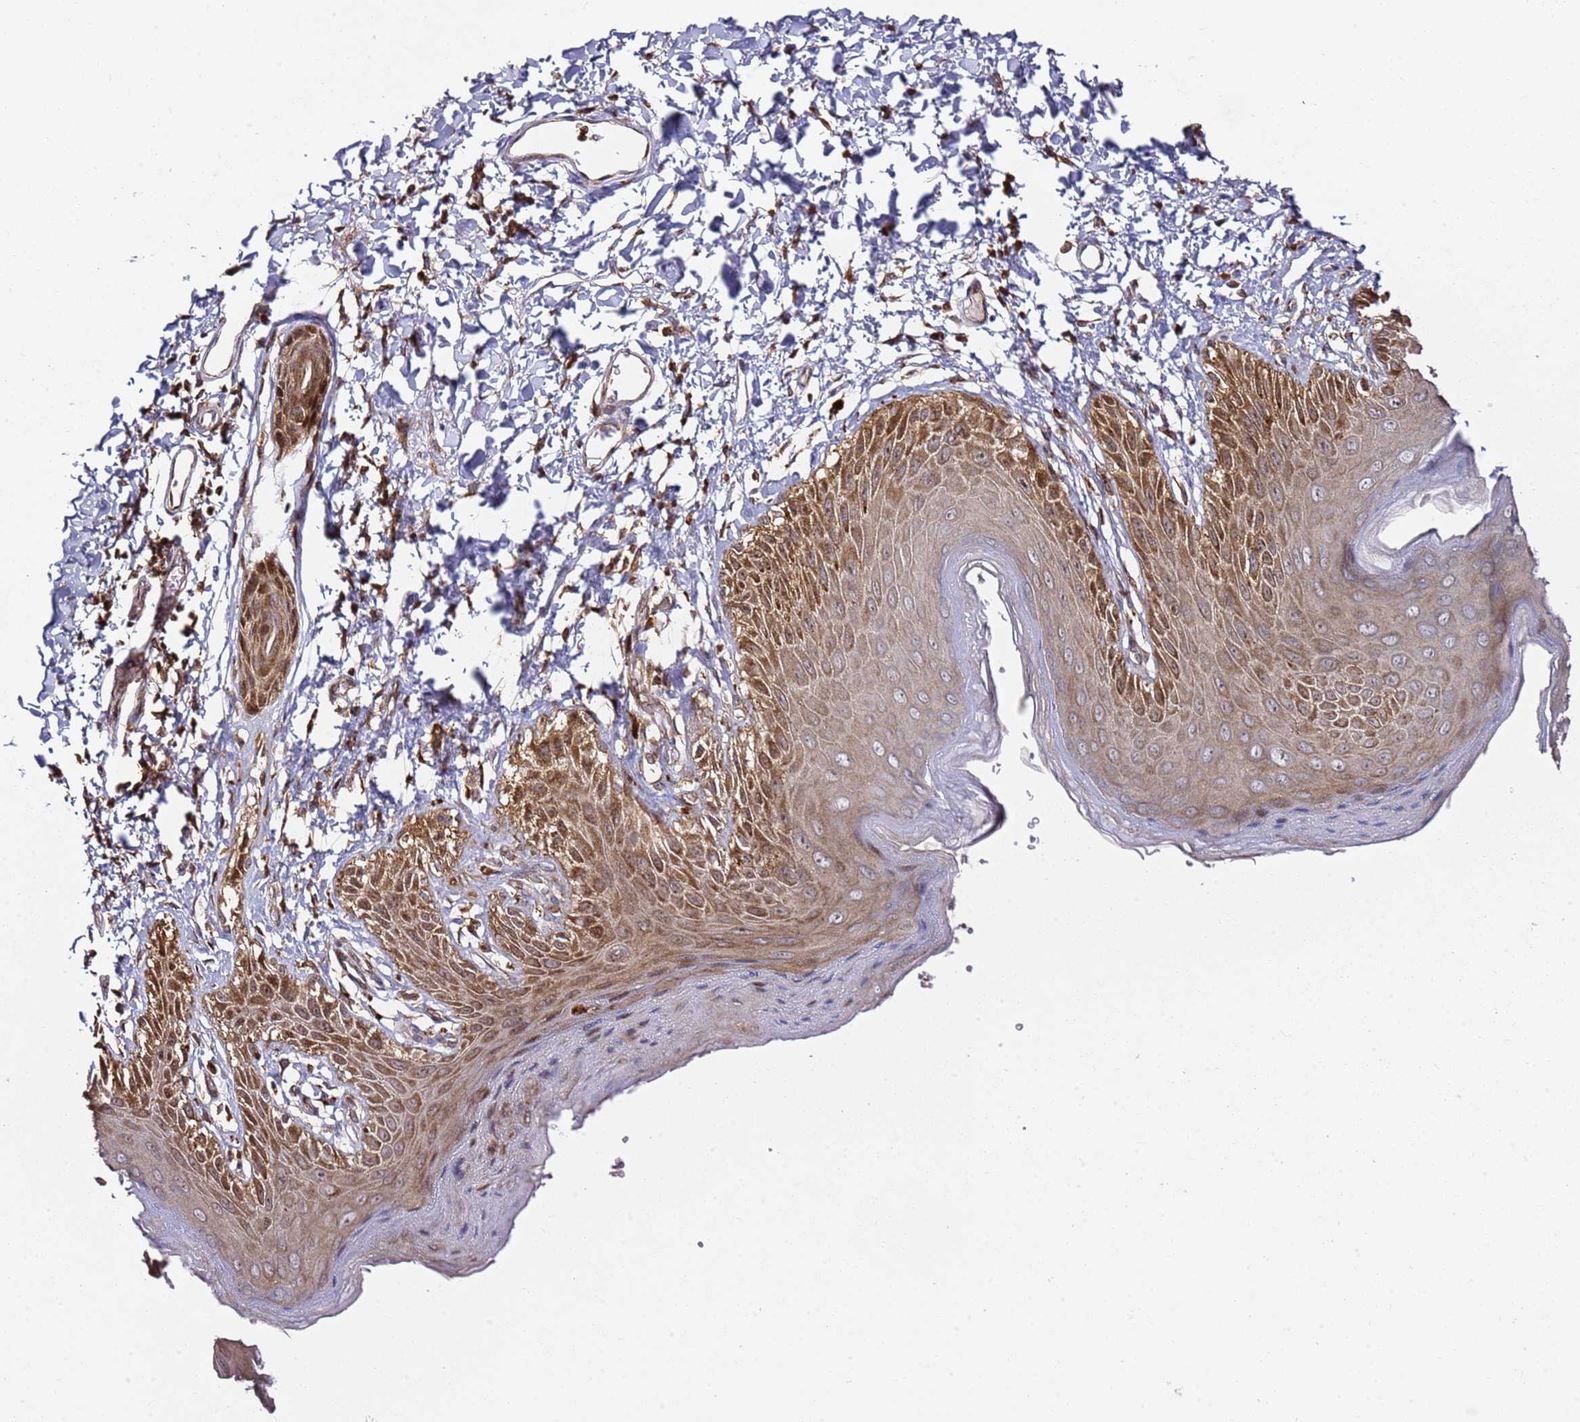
{"staining": {"intensity": "moderate", "quantity": "25%-75%", "location": "cytoplasmic/membranous,nuclear"}, "tissue": "skin", "cell_type": "Epidermal cells", "image_type": "normal", "snomed": [{"axis": "morphology", "description": "Normal tissue, NOS"}, {"axis": "topography", "description": "Anal"}], "caption": "The photomicrograph shows immunohistochemical staining of unremarkable skin. There is moderate cytoplasmic/membranous,nuclear staining is identified in about 25%-75% of epidermal cells.", "gene": "PRMT7", "patient": {"sex": "male", "age": 44}}